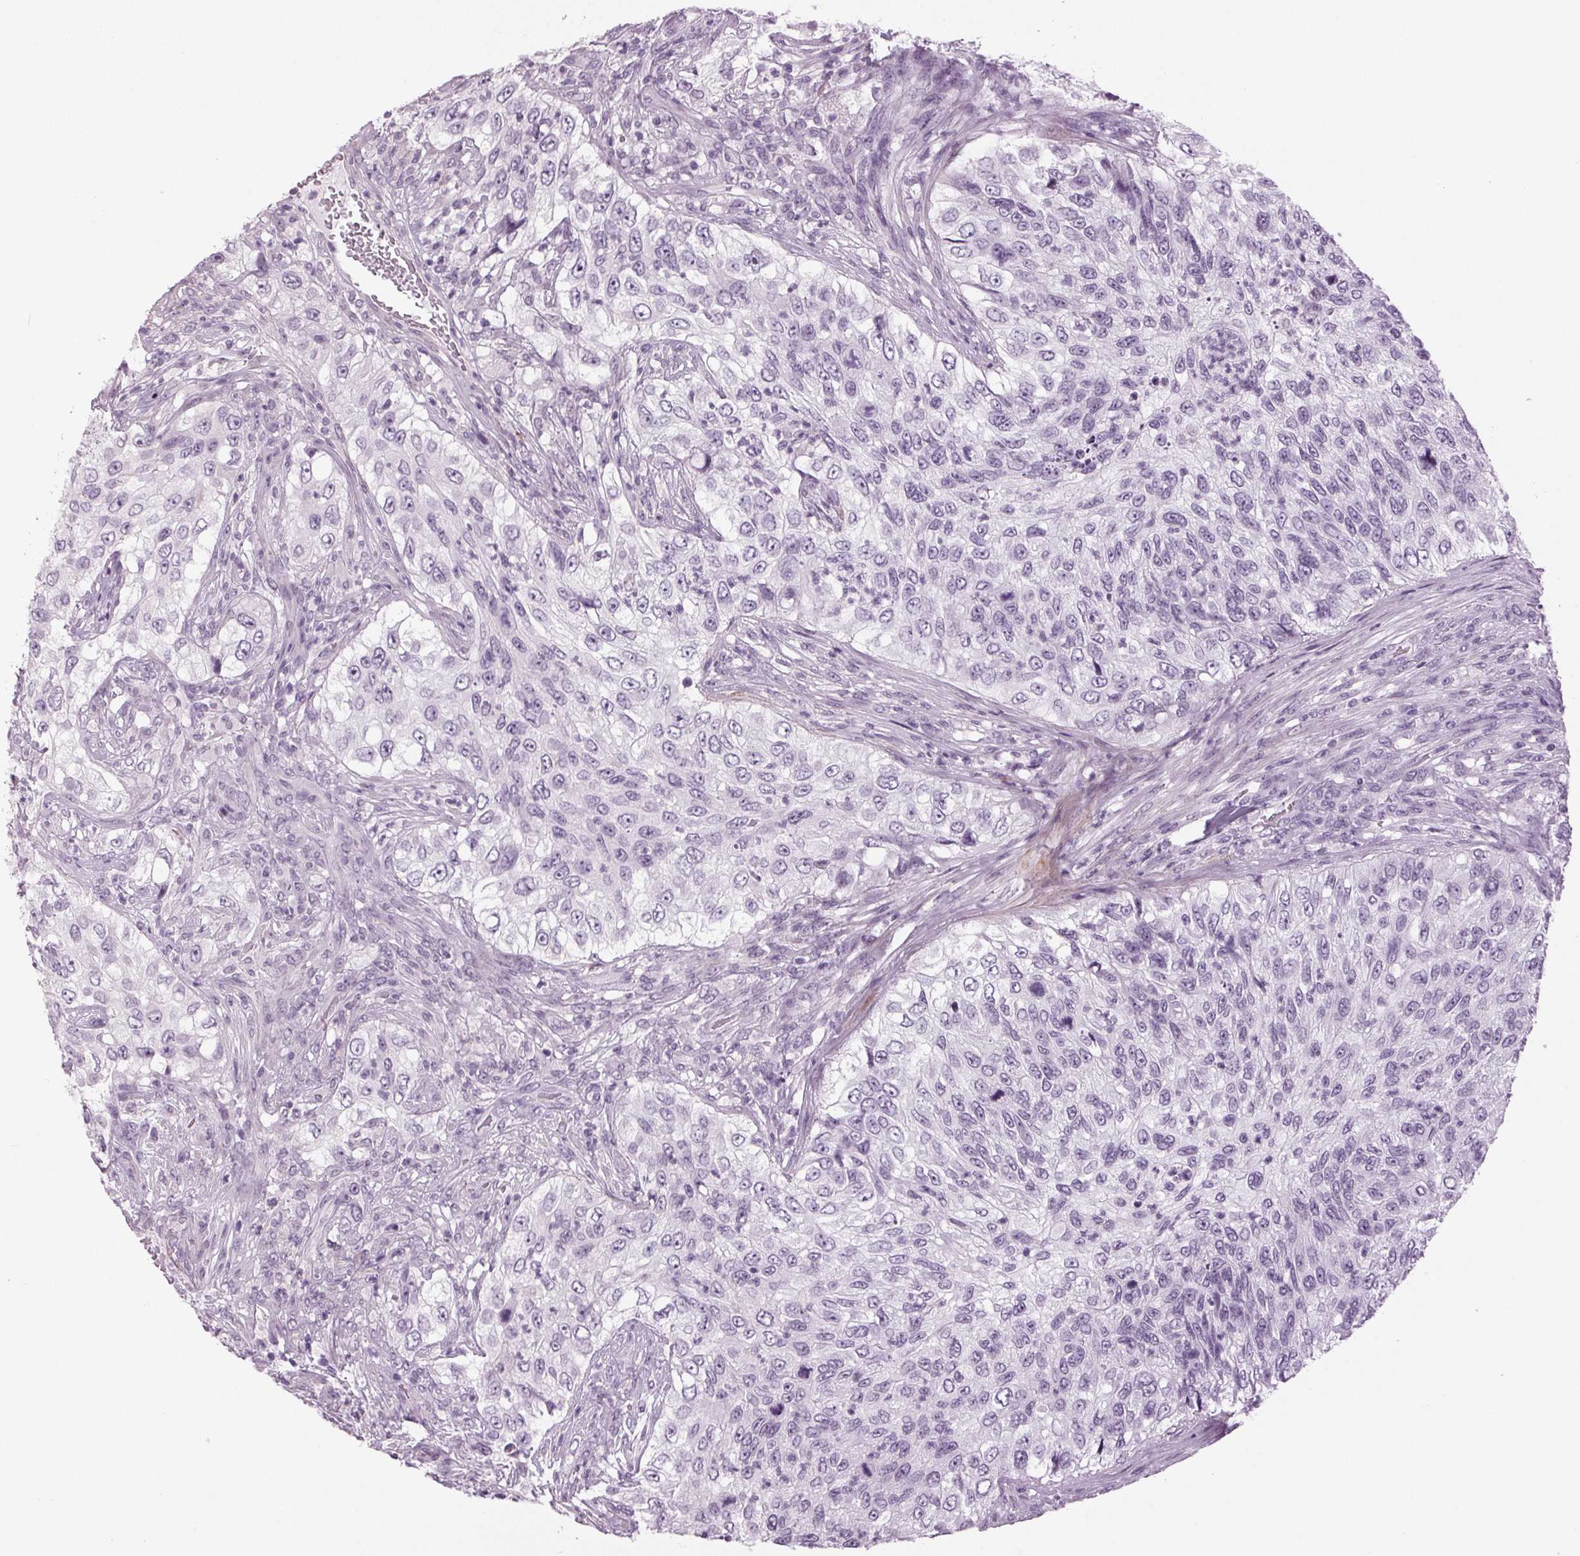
{"staining": {"intensity": "negative", "quantity": "none", "location": "none"}, "tissue": "urothelial cancer", "cell_type": "Tumor cells", "image_type": "cancer", "snomed": [{"axis": "morphology", "description": "Urothelial carcinoma, High grade"}, {"axis": "topography", "description": "Urinary bladder"}], "caption": "Tumor cells are negative for protein expression in human urothelial cancer. The staining was performed using DAB to visualize the protein expression in brown, while the nuclei were stained in blue with hematoxylin (Magnification: 20x).", "gene": "DNAH12", "patient": {"sex": "female", "age": 60}}